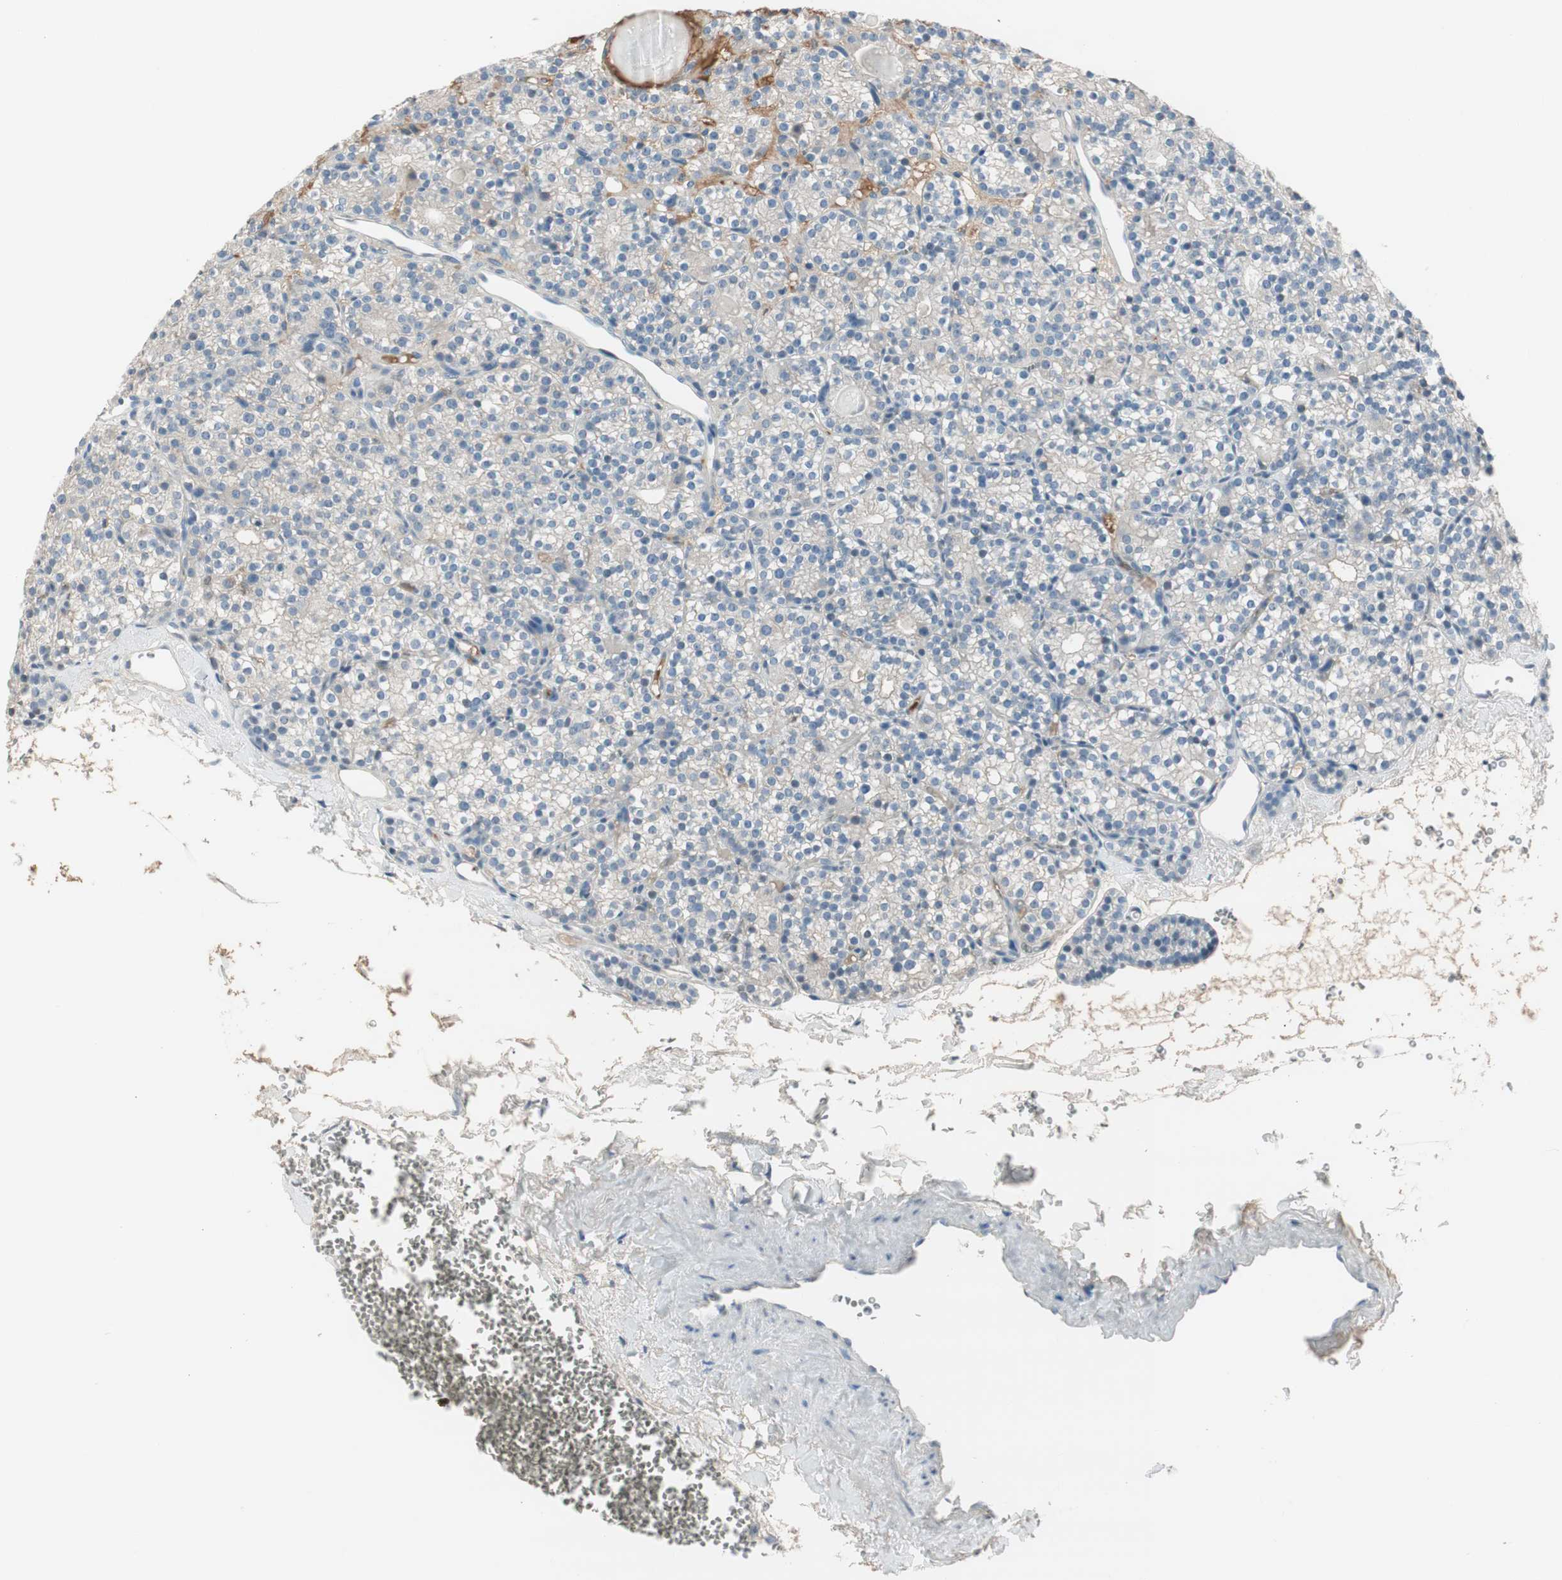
{"staining": {"intensity": "negative", "quantity": "none", "location": "none"}, "tissue": "parathyroid gland", "cell_type": "Glandular cells", "image_type": "normal", "snomed": [{"axis": "morphology", "description": "Normal tissue, NOS"}, {"axis": "topography", "description": "Parathyroid gland"}], "caption": "Human parathyroid gland stained for a protein using IHC shows no staining in glandular cells.", "gene": "EVA1A", "patient": {"sex": "female", "age": 64}}